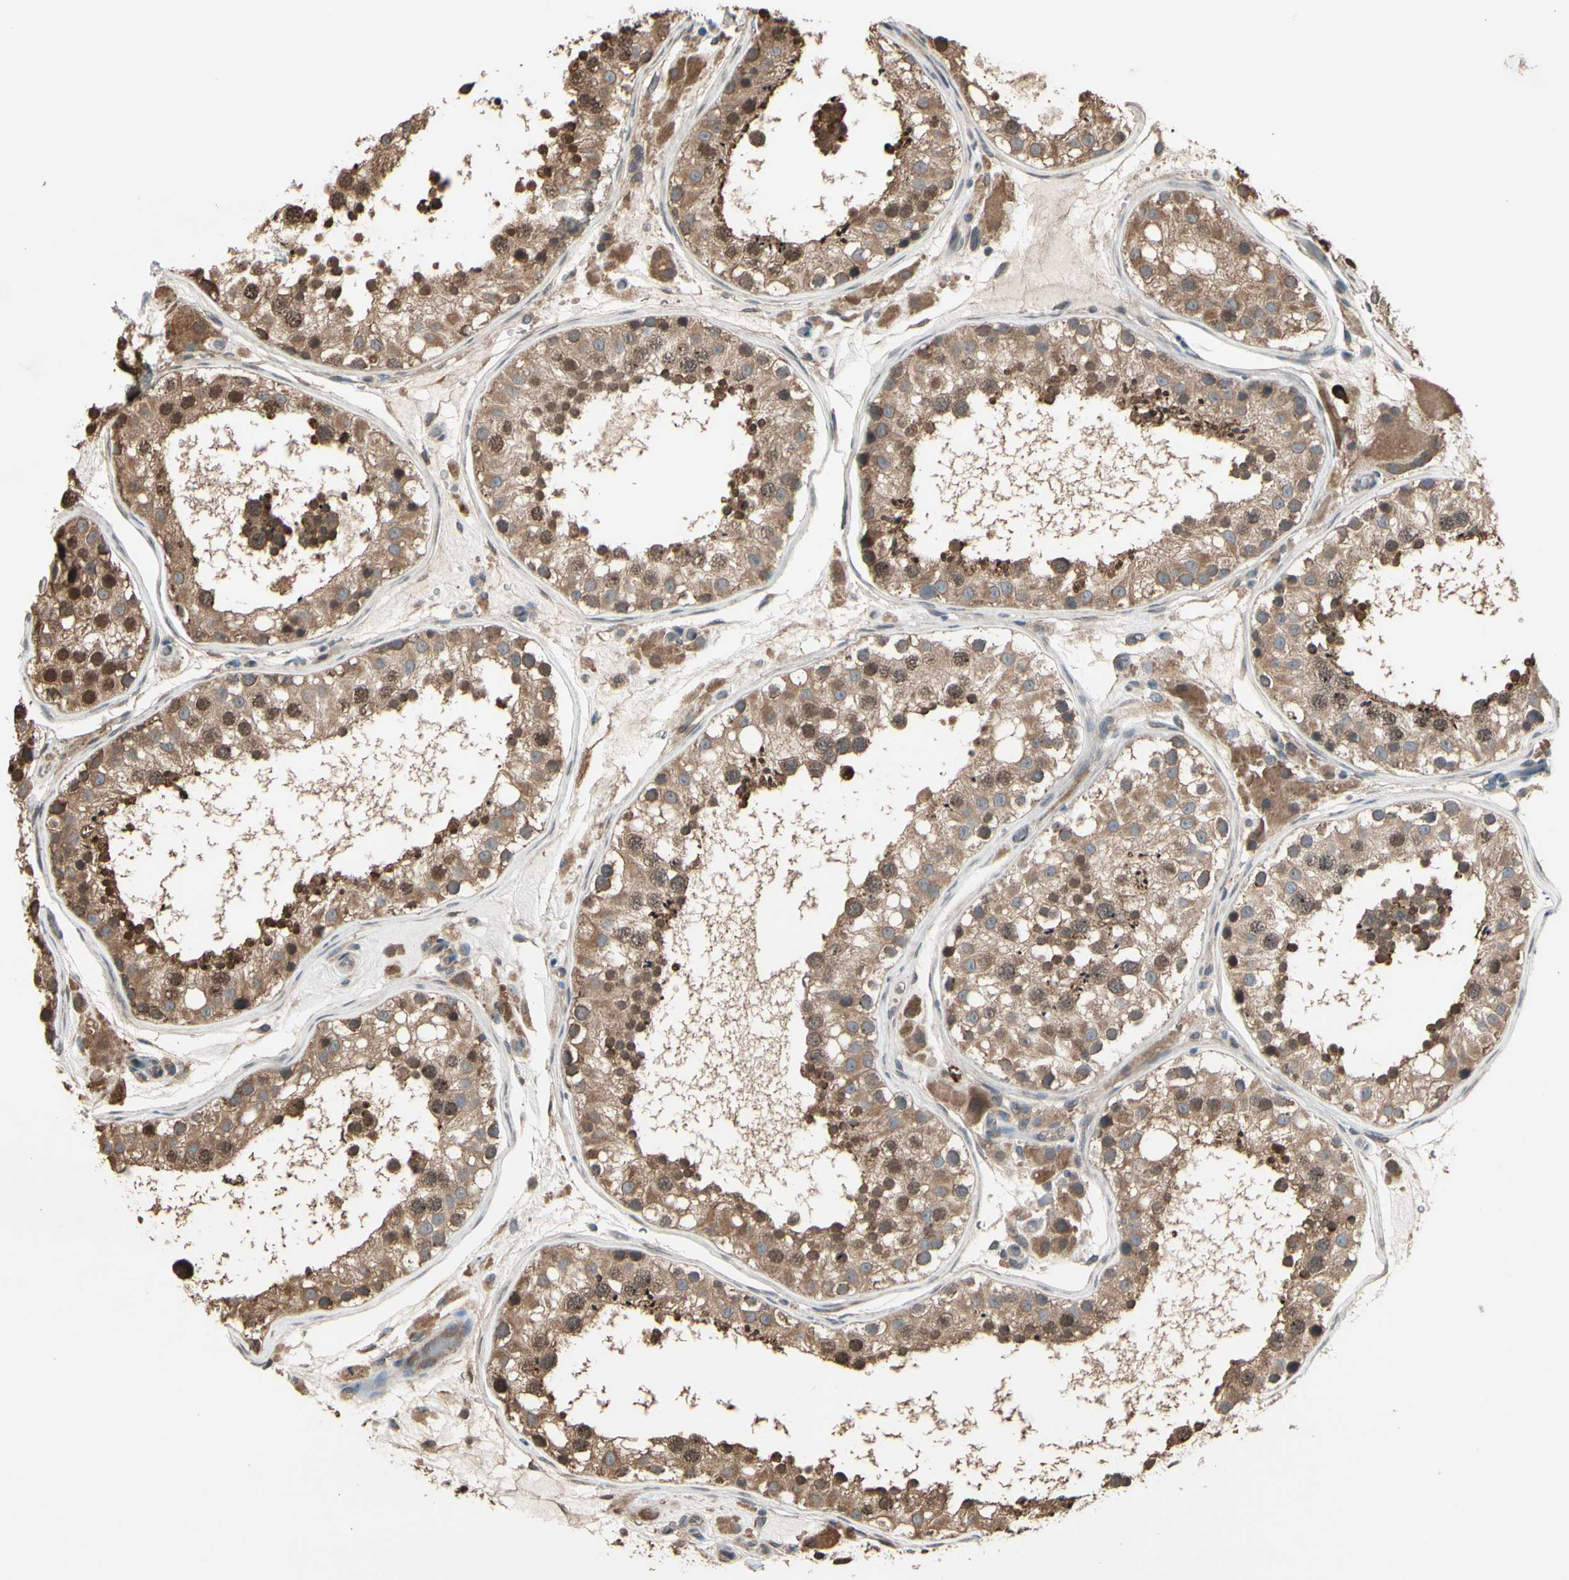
{"staining": {"intensity": "moderate", "quantity": ">75%", "location": "cytoplasmic/membranous,nuclear"}, "tissue": "testis", "cell_type": "Cells in seminiferous ducts", "image_type": "normal", "snomed": [{"axis": "morphology", "description": "Normal tissue, NOS"}, {"axis": "topography", "description": "Testis"}, {"axis": "topography", "description": "Epididymis"}], "caption": "A medium amount of moderate cytoplasmic/membranous,nuclear expression is present in about >75% of cells in seminiferous ducts in normal testis.", "gene": "PNPLA7", "patient": {"sex": "male", "age": 26}}